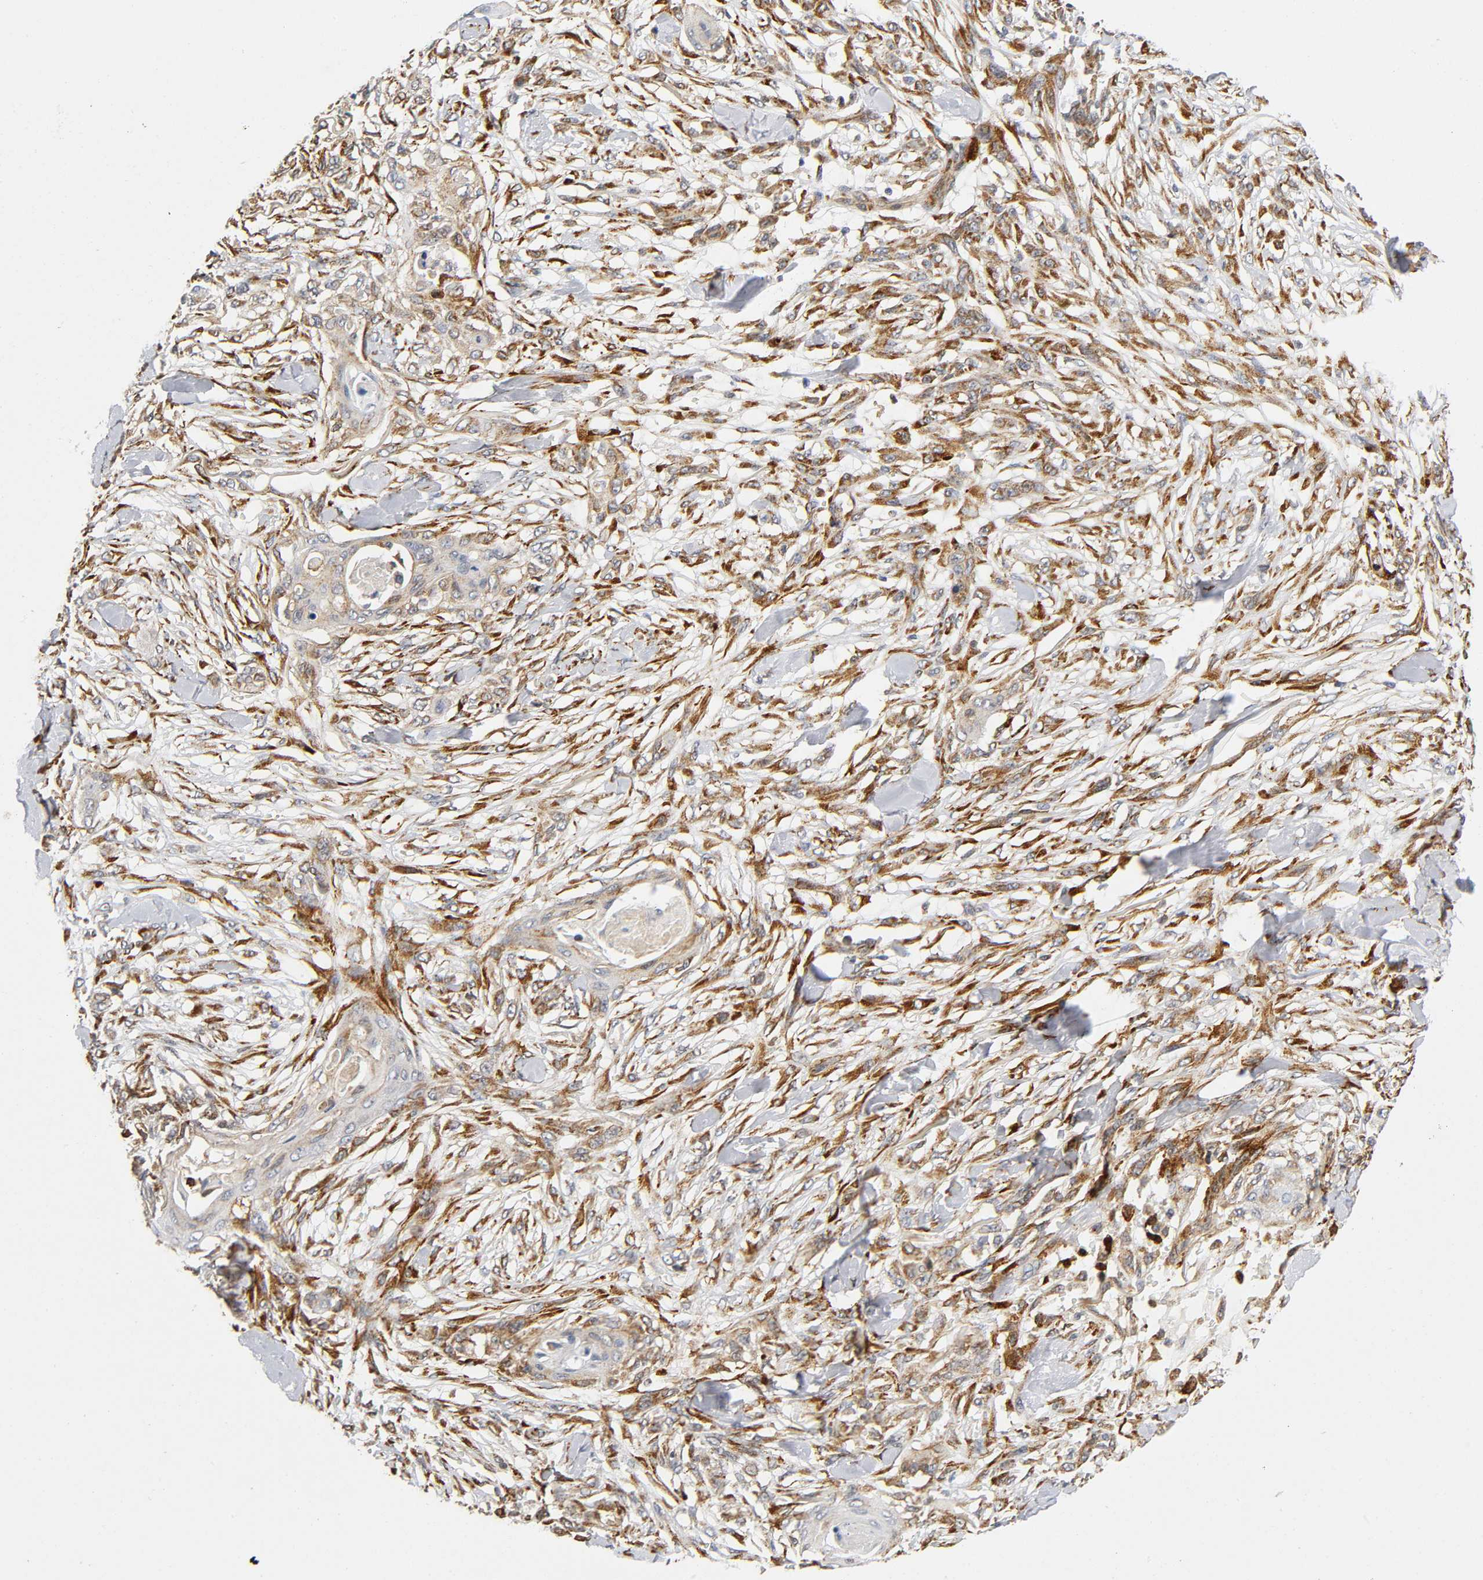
{"staining": {"intensity": "moderate", "quantity": ">75%", "location": "cytoplasmic/membranous"}, "tissue": "skin cancer", "cell_type": "Tumor cells", "image_type": "cancer", "snomed": [{"axis": "morphology", "description": "Normal tissue, NOS"}, {"axis": "morphology", "description": "Squamous cell carcinoma, NOS"}, {"axis": "topography", "description": "Skin"}], "caption": "Skin squamous cell carcinoma stained with DAB immunohistochemistry shows medium levels of moderate cytoplasmic/membranous positivity in approximately >75% of tumor cells.", "gene": "SOS2", "patient": {"sex": "female", "age": 59}}